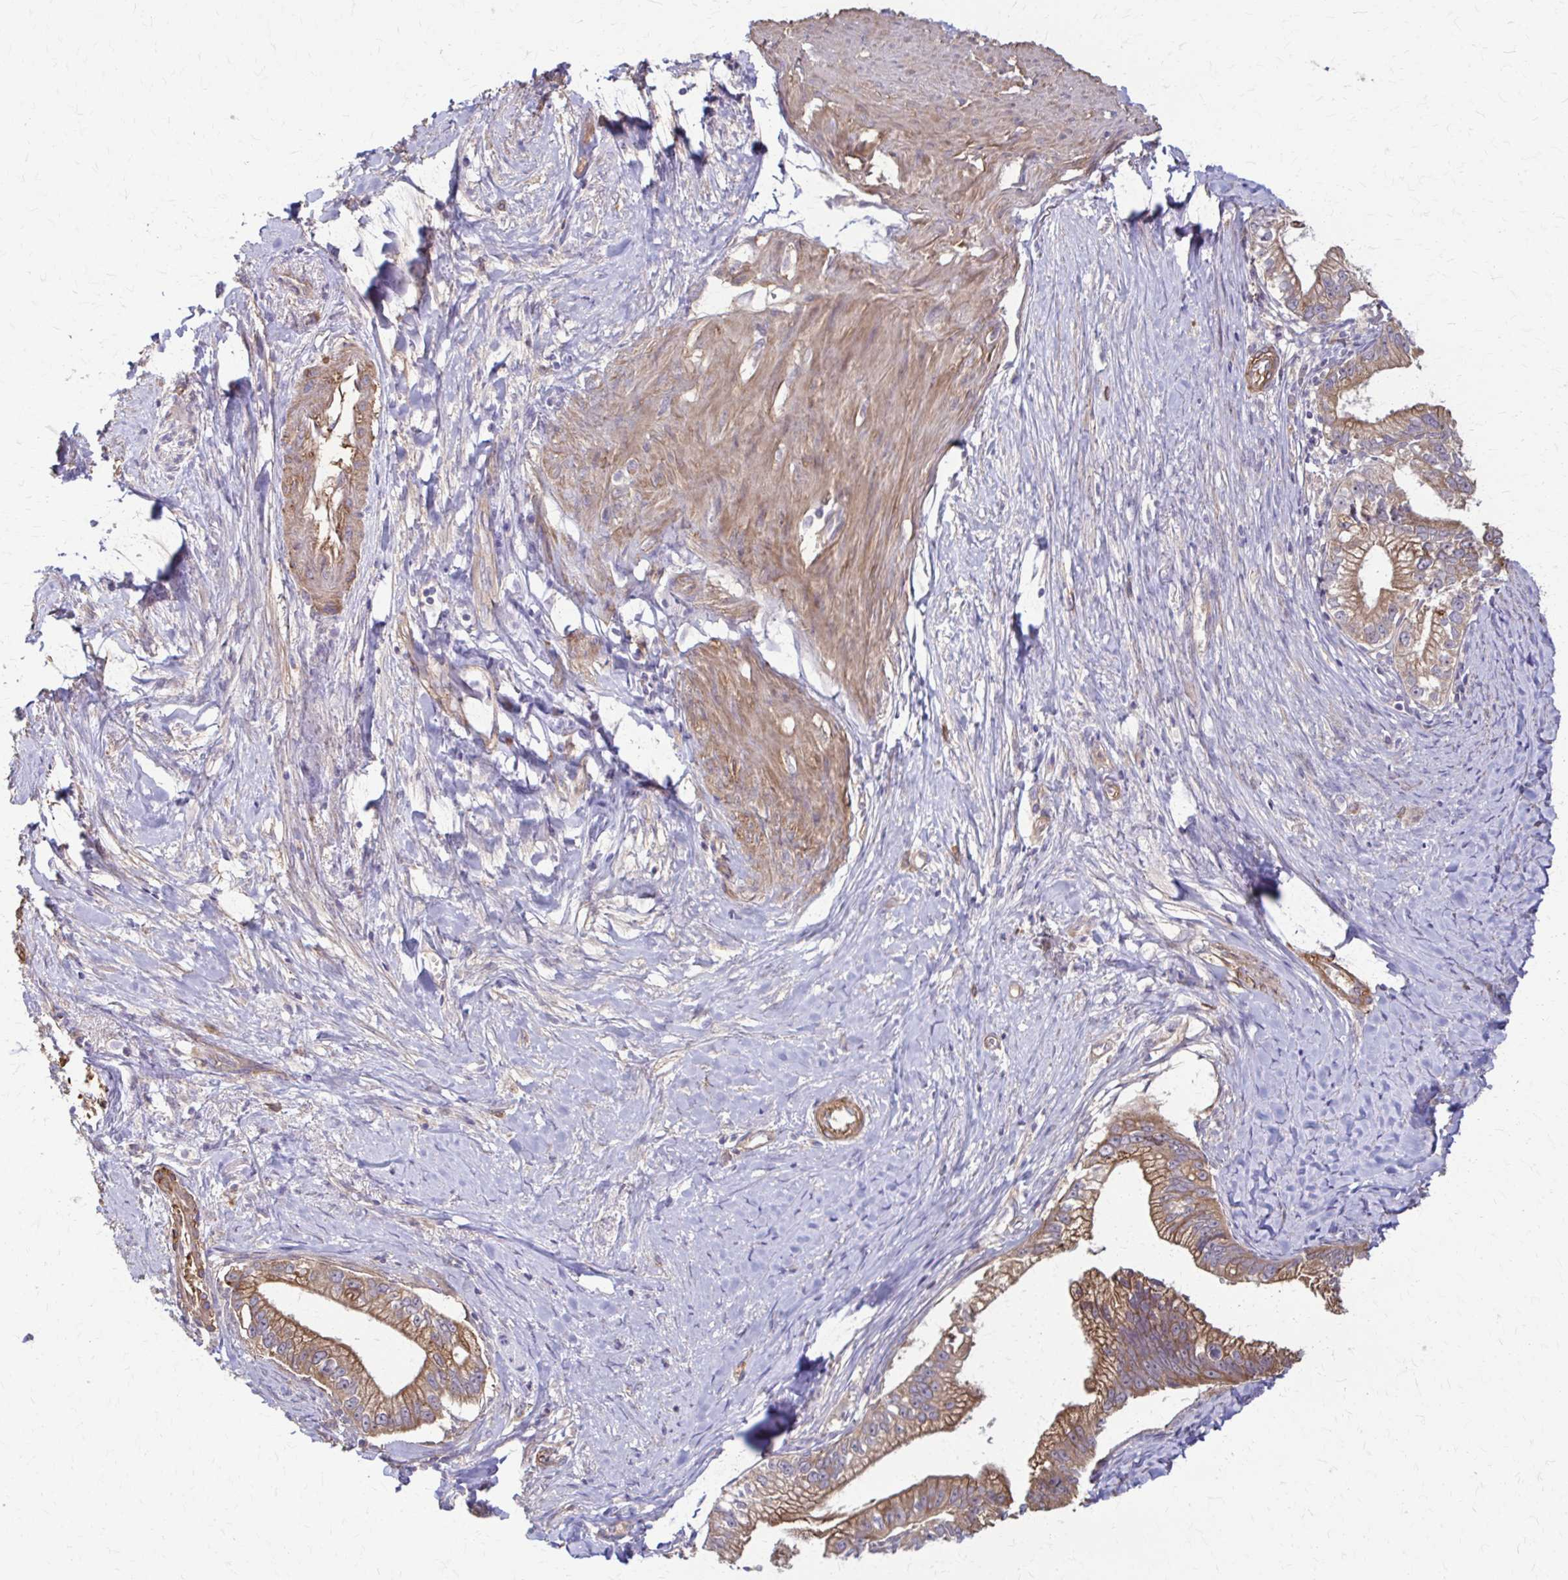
{"staining": {"intensity": "moderate", "quantity": ">75%", "location": "cytoplasmic/membranous"}, "tissue": "pancreatic cancer", "cell_type": "Tumor cells", "image_type": "cancer", "snomed": [{"axis": "morphology", "description": "Adenocarcinoma, NOS"}, {"axis": "topography", "description": "Pancreas"}], "caption": "Immunohistochemical staining of pancreatic adenocarcinoma demonstrates medium levels of moderate cytoplasmic/membranous protein staining in approximately >75% of tumor cells.", "gene": "DSP", "patient": {"sex": "male", "age": 70}}